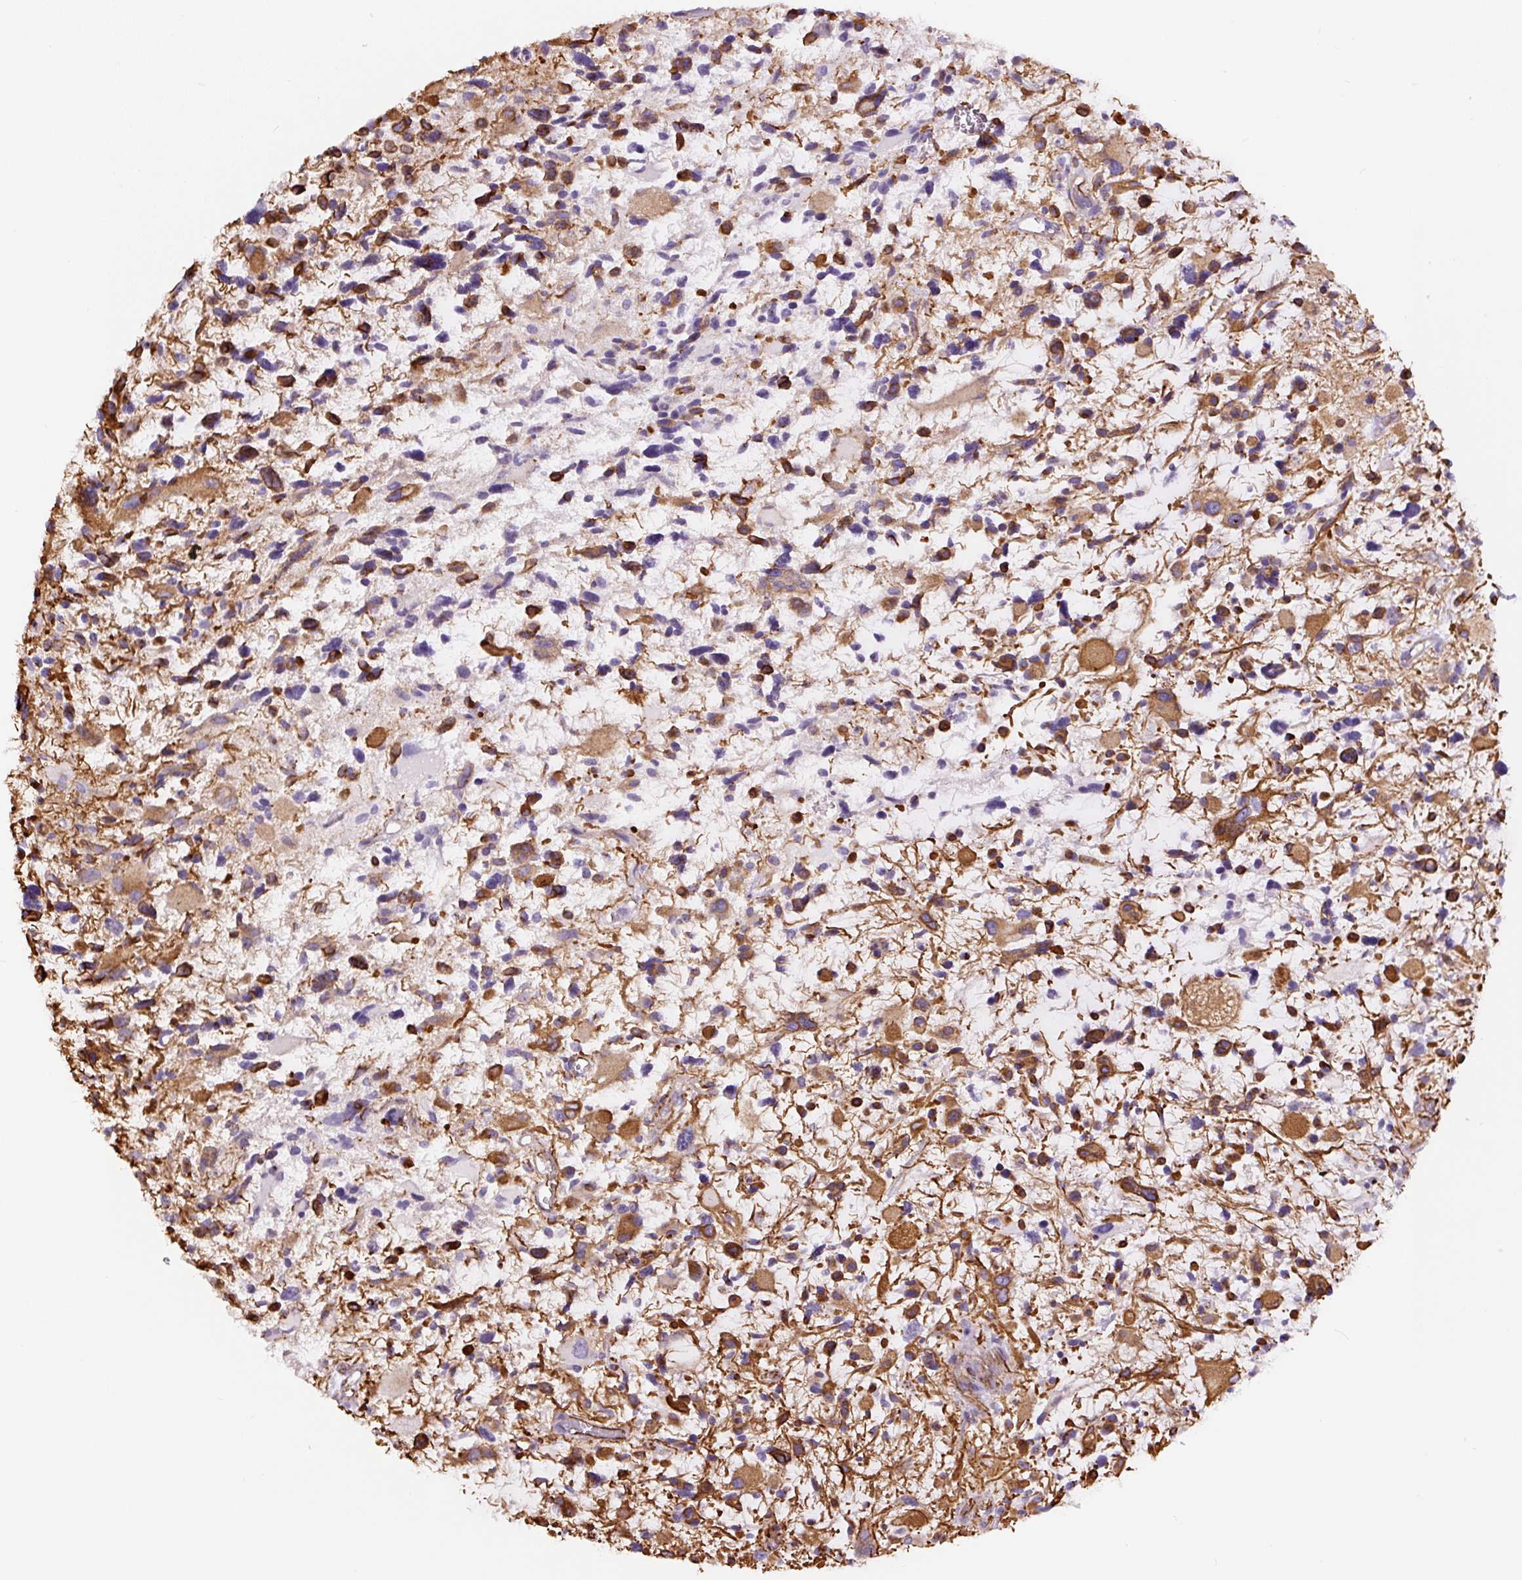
{"staining": {"intensity": "moderate", "quantity": "25%-75%", "location": "cytoplasmic/membranous"}, "tissue": "glioma", "cell_type": "Tumor cells", "image_type": "cancer", "snomed": [{"axis": "morphology", "description": "Glioma, malignant, High grade"}, {"axis": "topography", "description": "Brain"}], "caption": "Immunohistochemical staining of human glioma displays moderate cytoplasmic/membranous protein positivity in about 25%-75% of tumor cells.", "gene": "NES", "patient": {"sex": "female", "age": 11}}